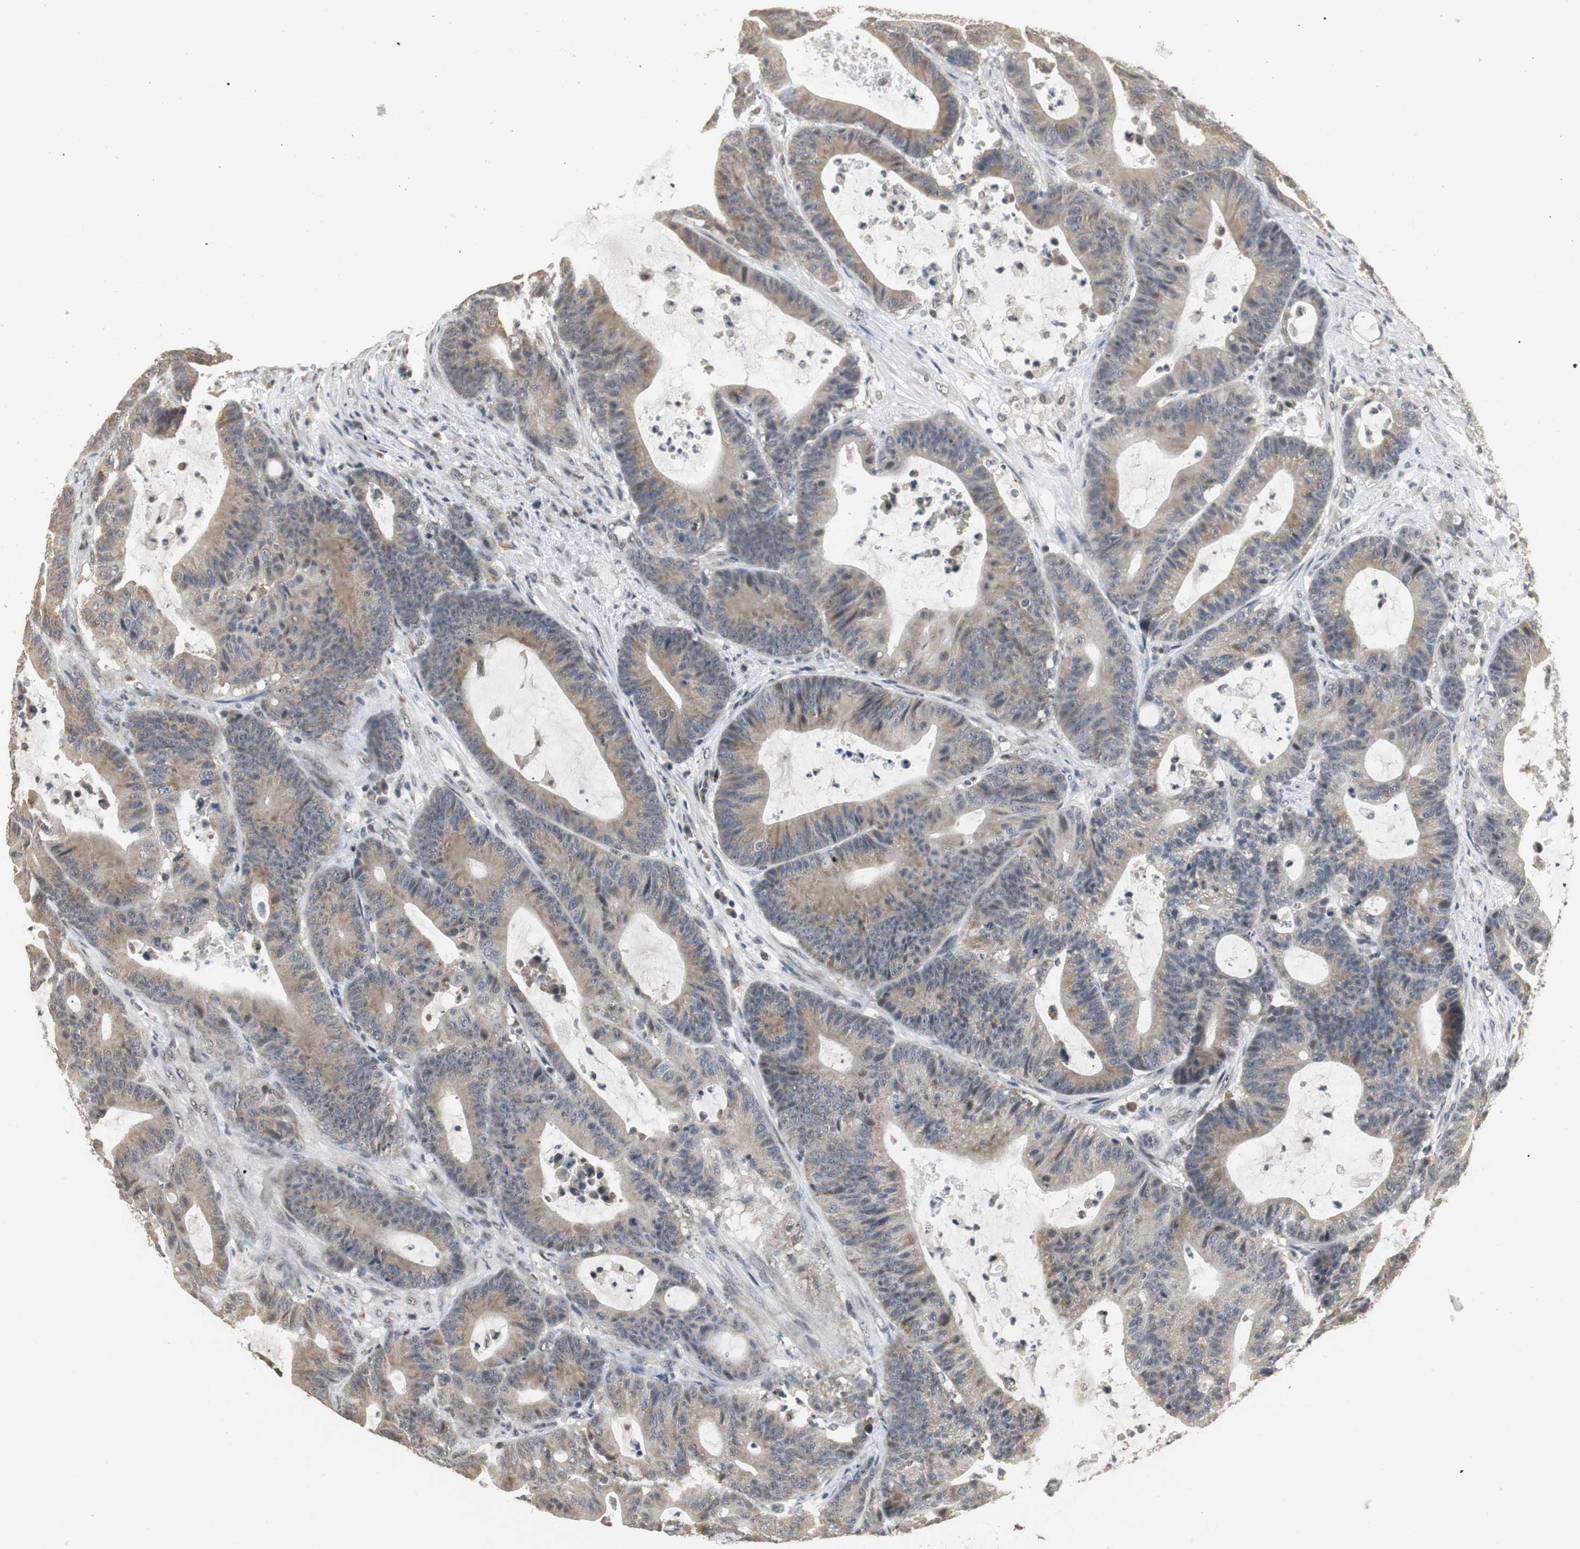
{"staining": {"intensity": "weak", "quantity": ">75%", "location": "cytoplasmic/membranous"}, "tissue": "colorectal cancer", "cell_type": "Tumor cells", "image_type": "cancer", "snomed": [{"axis": "morphology", "description": "Adenocarcinoma, NOS"}, {"axis": "topography", "description": "Colon"}], "caption": "IHC of human colorectal cancer reveals low levels of weak cytoplasmic/membranous staining in about >75% of tumor cells.", "gene": "ELOA", "patient": {"sex": "female", "age": 84}}